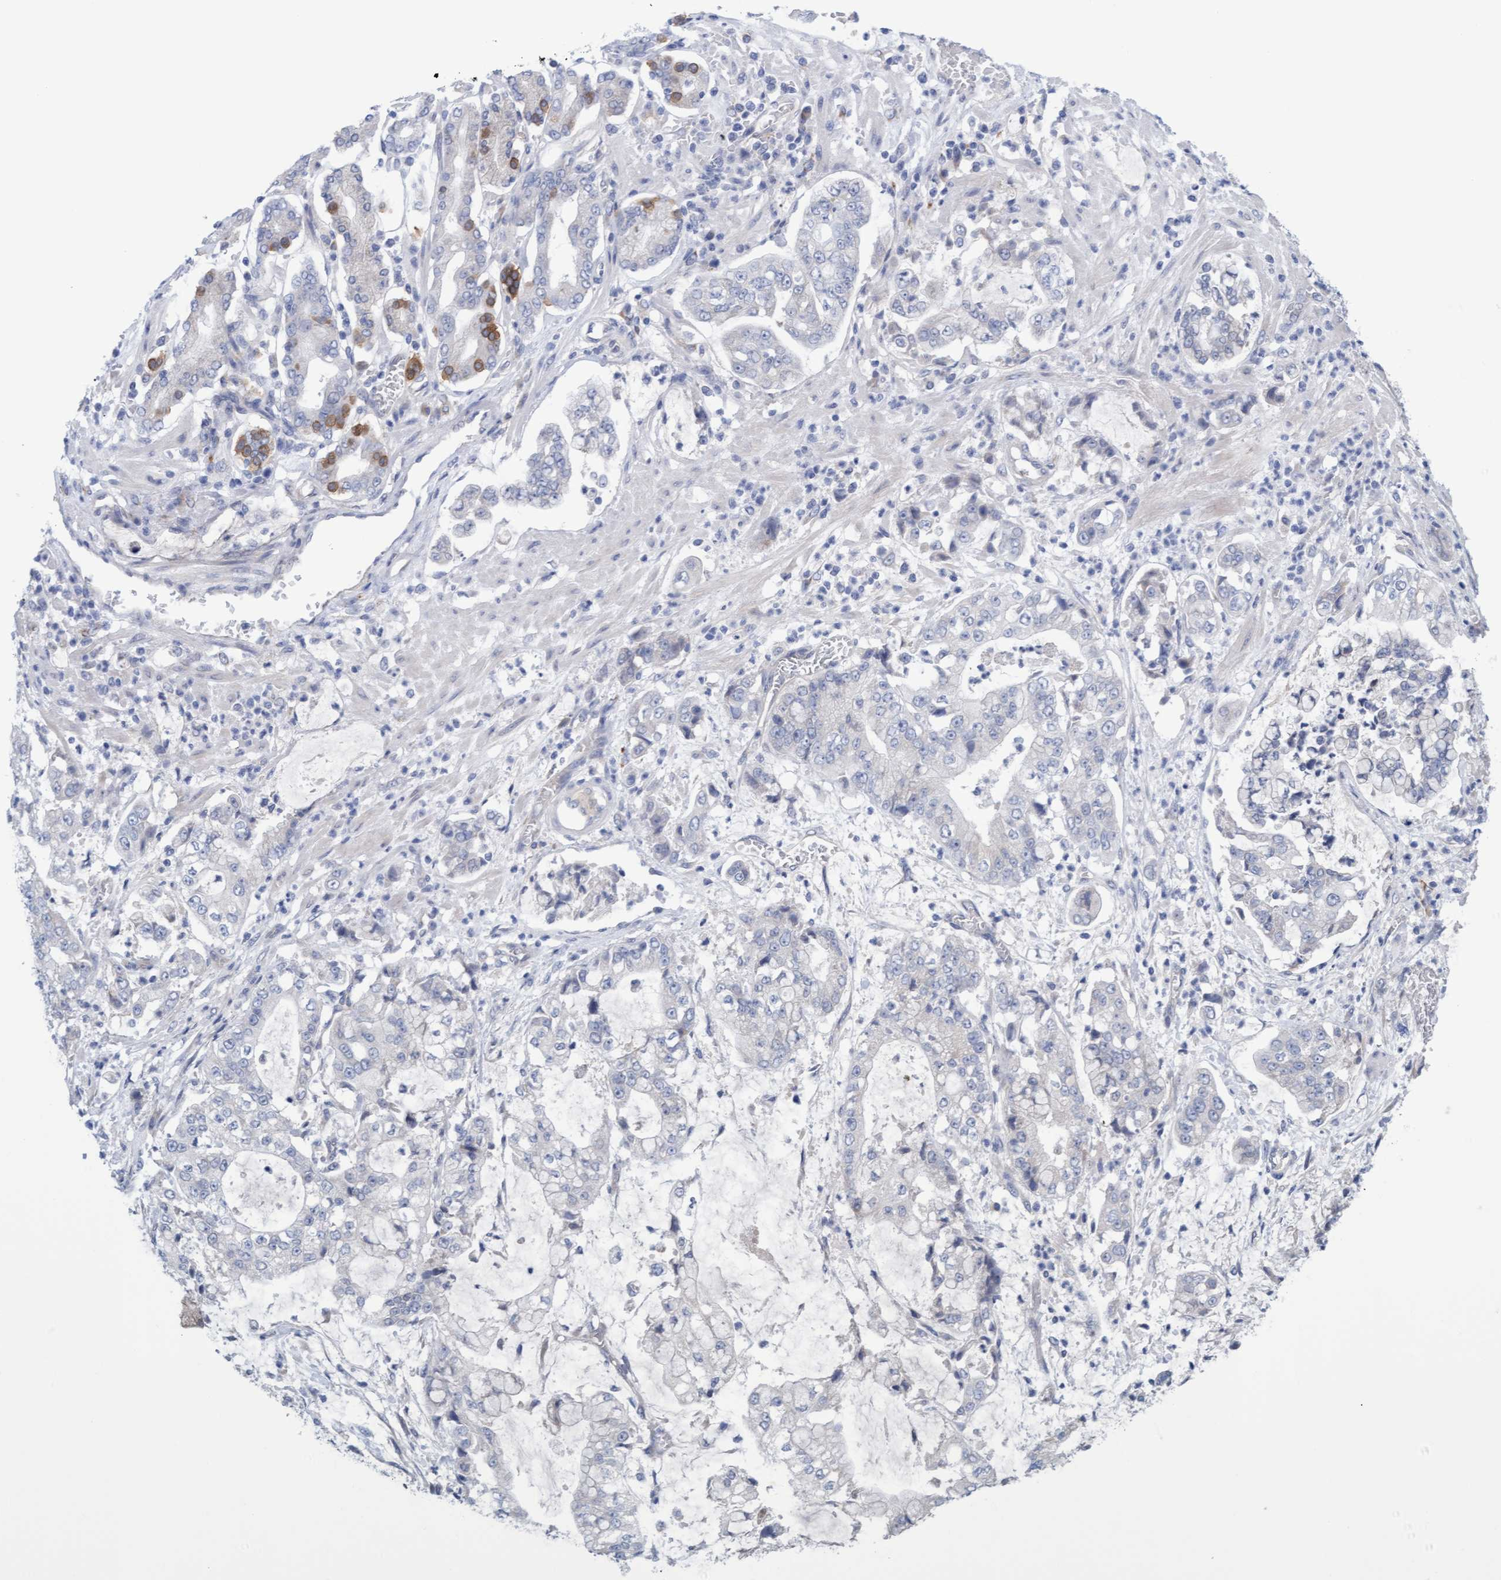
{"staining": {"intensity": "negative", "quantity": "none", "location": "none"}, "tissue": "stomach cancer", "cell_type": "Tumor cells", "image_type": "cancer", "snomed": [{"axis": "morphology", "description": "Adenocarcinoma, NOS"}, {"axis": "topography", "description": "Stomach"}], "caption": "IHC of human stomach cancer (adenocarcinoma) demonstrates no staining in tumor cells. (DAB (3,3'-diaminobenzidine) immunohistochemistry (IHC) visualized using brightfield microscopy, high magnification).", "gene": "STXBP1", "patient": {"sex": "male", "age": 76}}